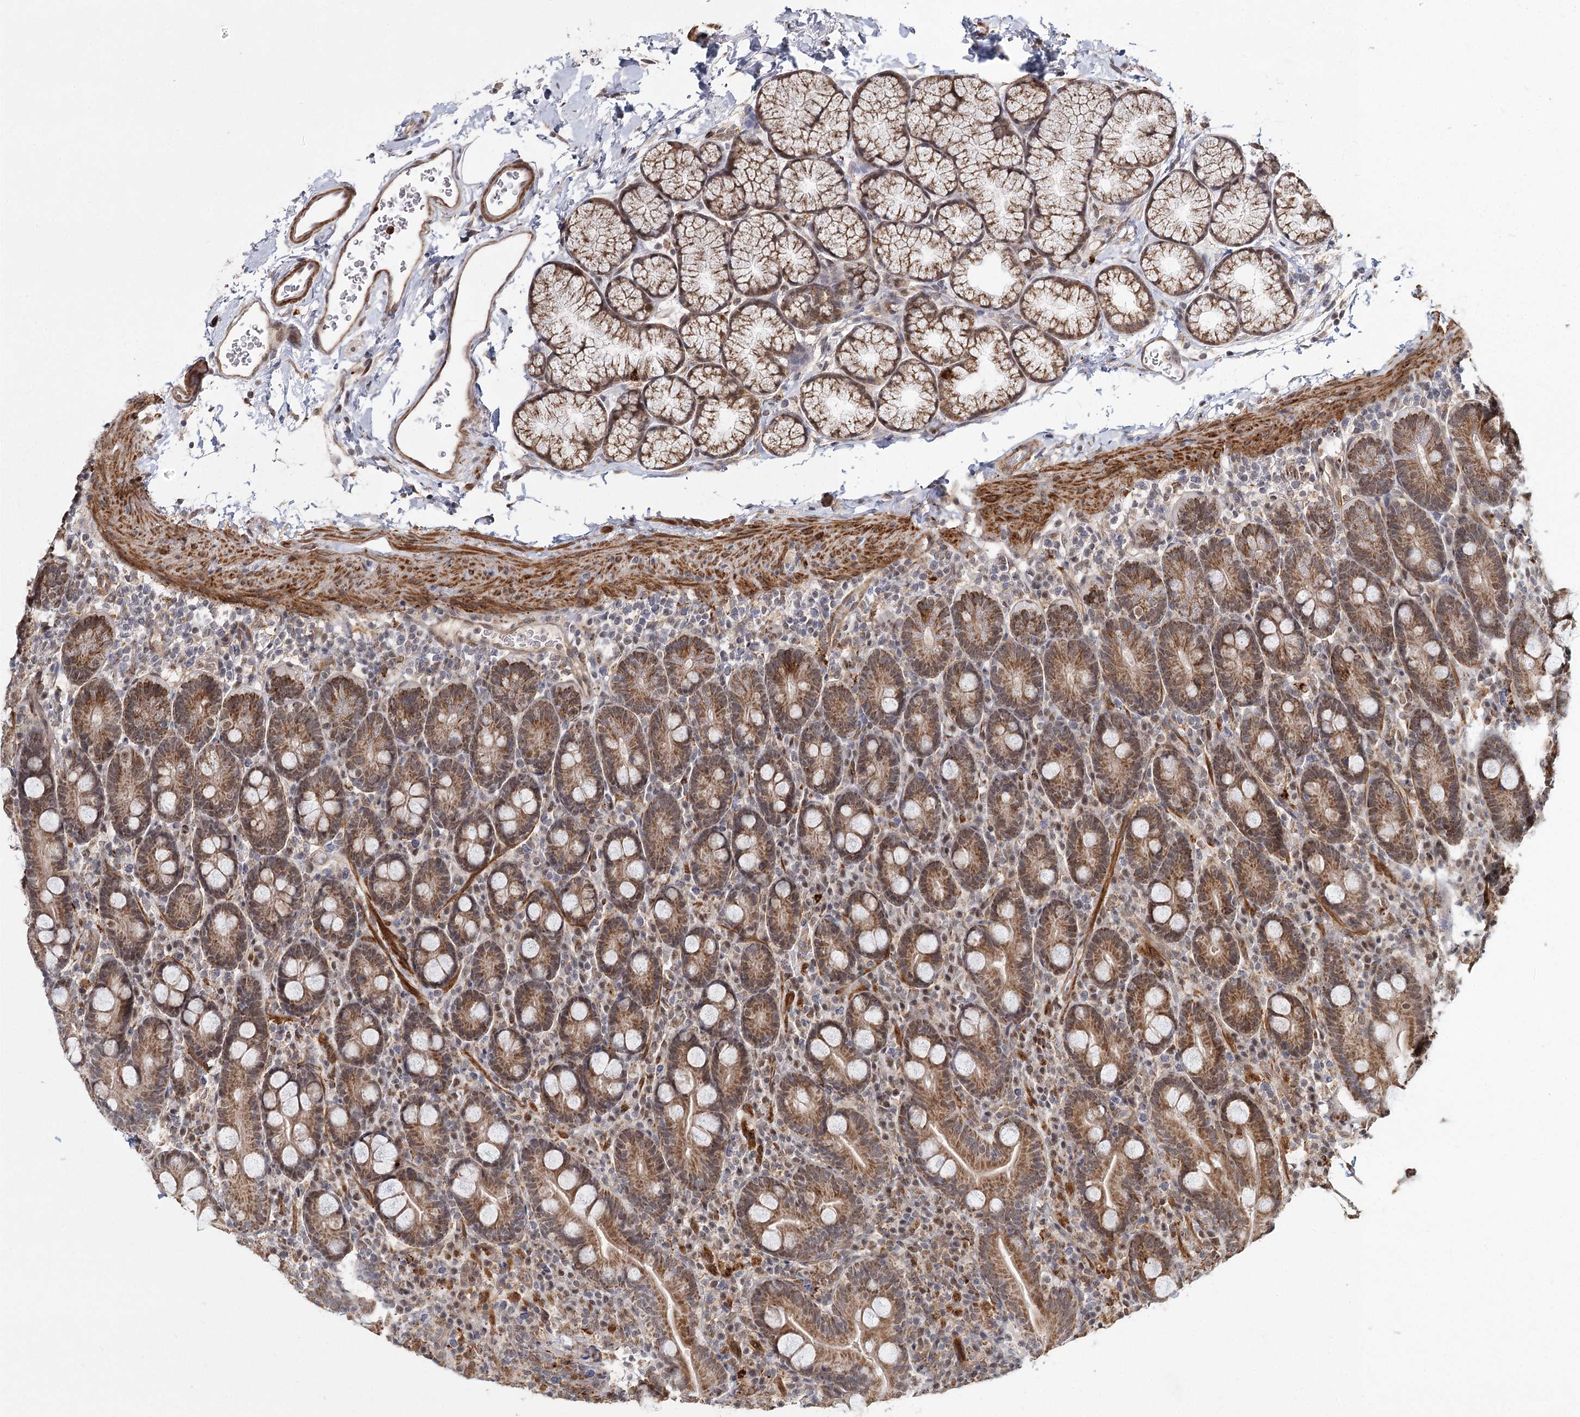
{"staining": {"intensity": "strong", "quantity": ">75%", "location": "cytoplasmic/membranous"}, "tissue": "duodenum", "cell_type": "Glandular cells", "image_type": "normal", "snomed": [{"axis": "morphology", "description": "Normal tissue, NOS"}, {"axis": "topography", "description": "Duodenum"}], "caption": "The micrograph exhibits a brown stain indicating the presence of a protein in the cytoplasmic/membranous of glandular cells in duodenum. (DAB (3,3'-diaminobenzidine) = brown stain, brightfield microscopy at high magnification).", "gene": "ZCCHC24", "patient": {"sex": "male", "age": 35}}